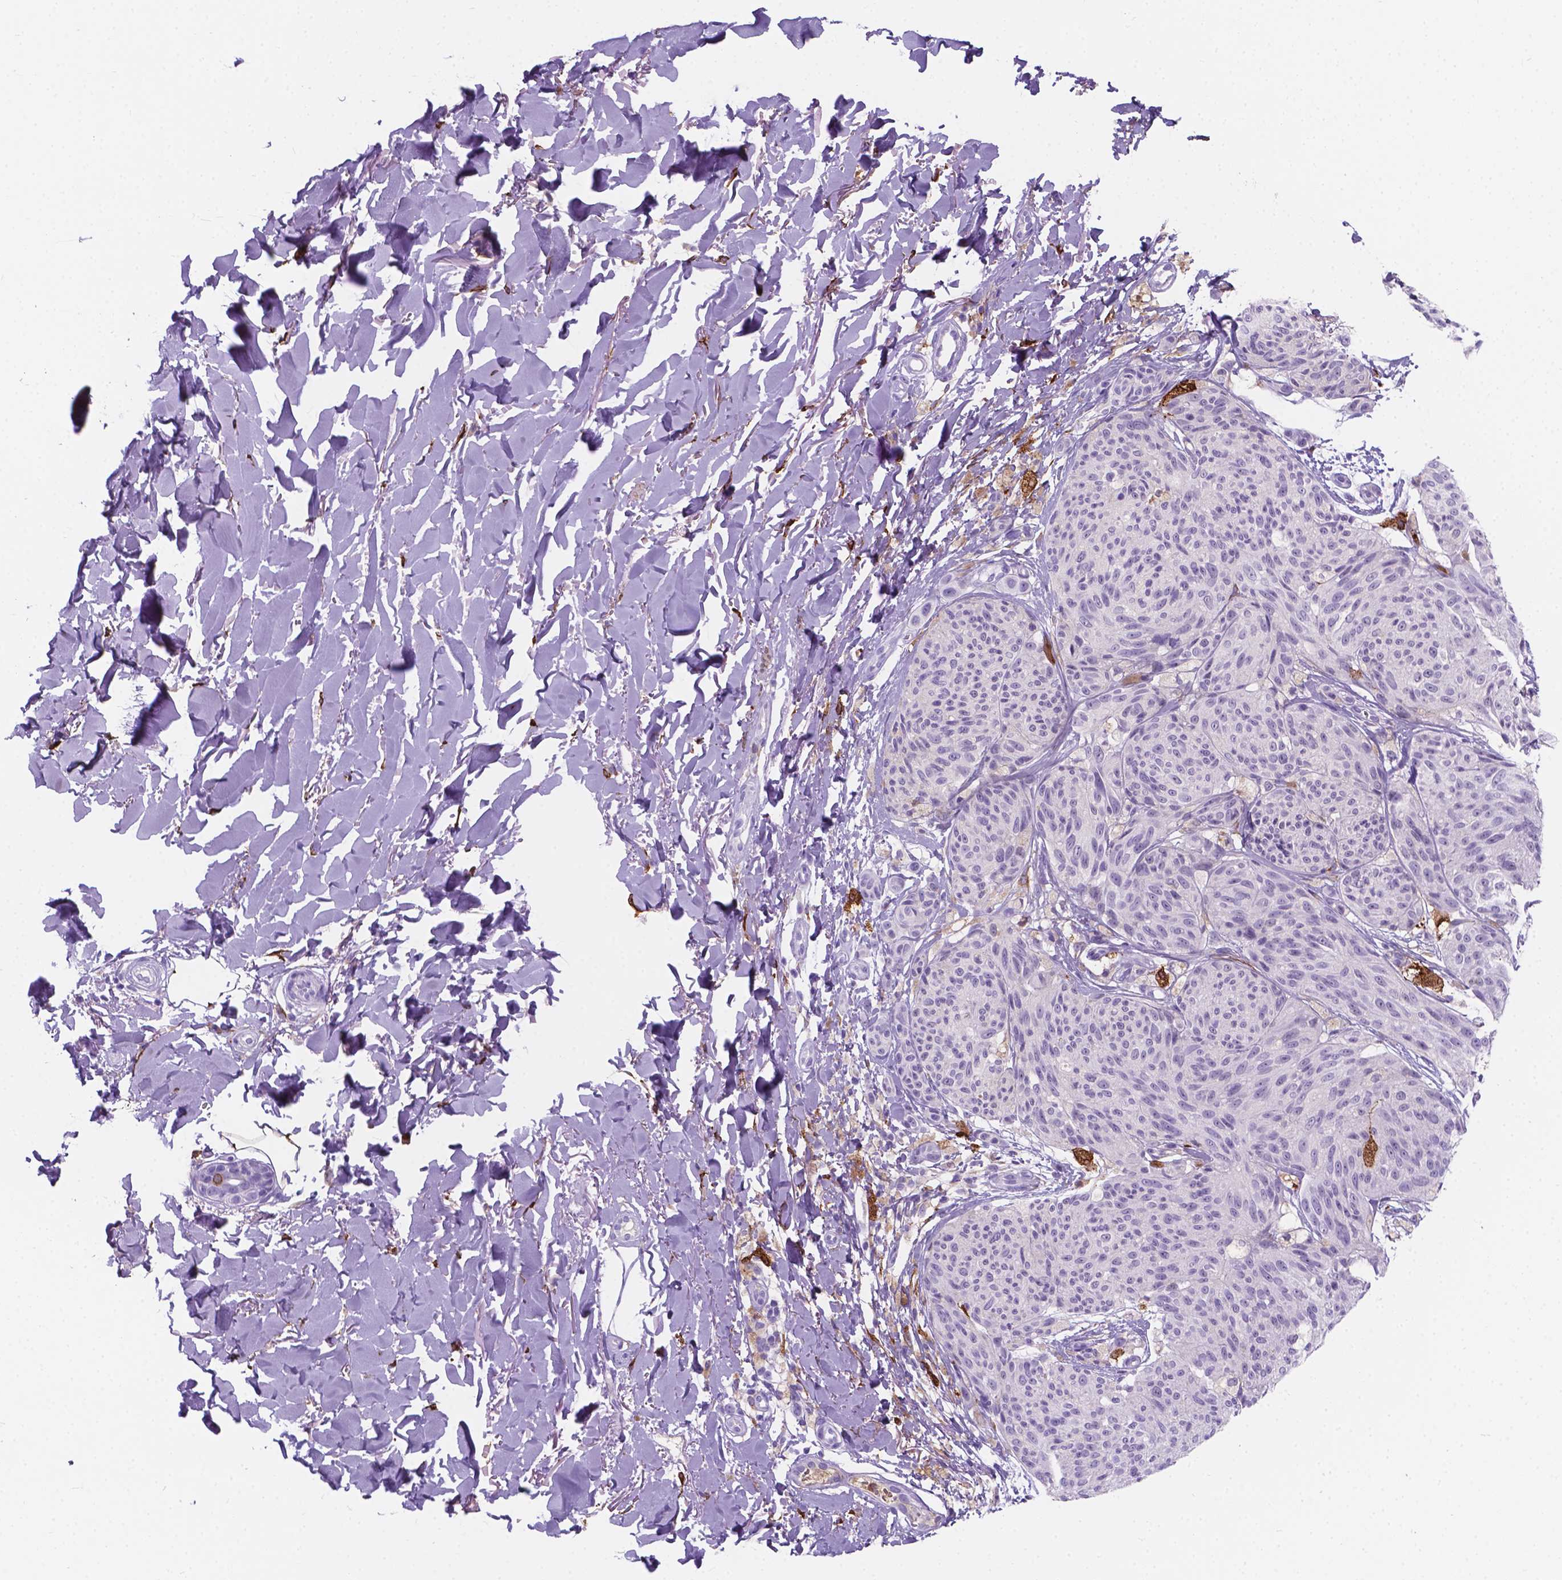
{"staining": {"intensity": "negative", "quantity": "none", "location": "none"}, "tissue": "melanoma", "cell_type": "Tumor cells", "image_type": "cancer", "snomed": [{"axis": "morphology", "description": "Malignant melanoma, NOS"}, {"axis": "topography", "description": "Skin"}], "caption": "A micrograph of melanoma stained for a protein demonstrates no brown staining in tumor cells.", "gene": "MACF1", "patient": {"sex": "female", "age": 87}}